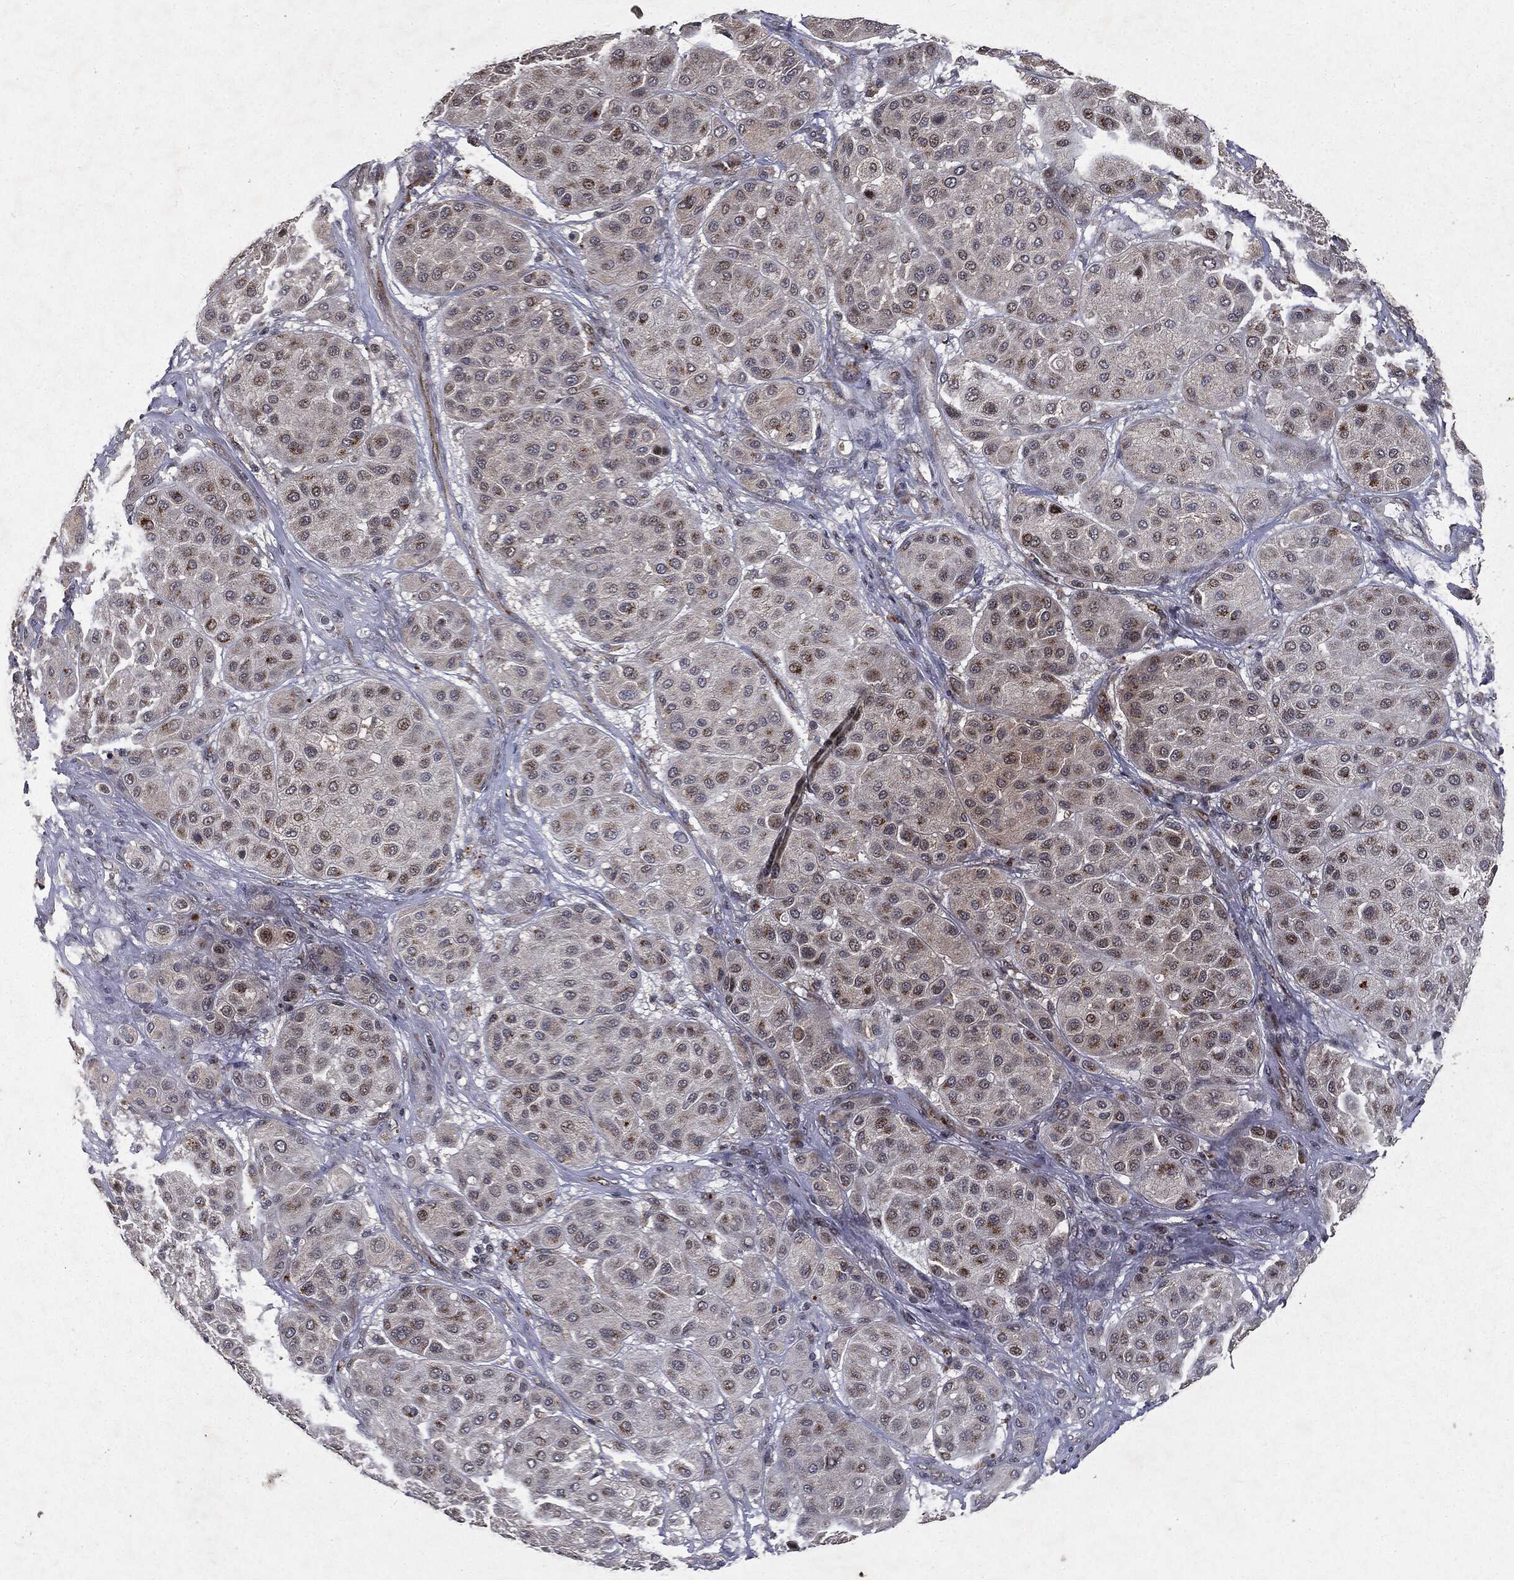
{"staining": {"intensity": "strong", "quantity": "<25%", "location": "cytoplasmic/membranous"}, "tissue": "melanoma", "cell_type": "Tumor cells", "image_type": "cancer", "snomed": [{"axis": "morphology", "description": "Malignant melanoma, Metastatic site"}, {"axis": "topography", "description": "Smooth muscle"}], "caption": "The photomicrograph displays a brown stain indicating the presence of a protein in the cytoplasmic/membranous of tumor cells in melanoma.", "gene": "PLPPR2", "patient": {"sex": "male", "age": 41}}